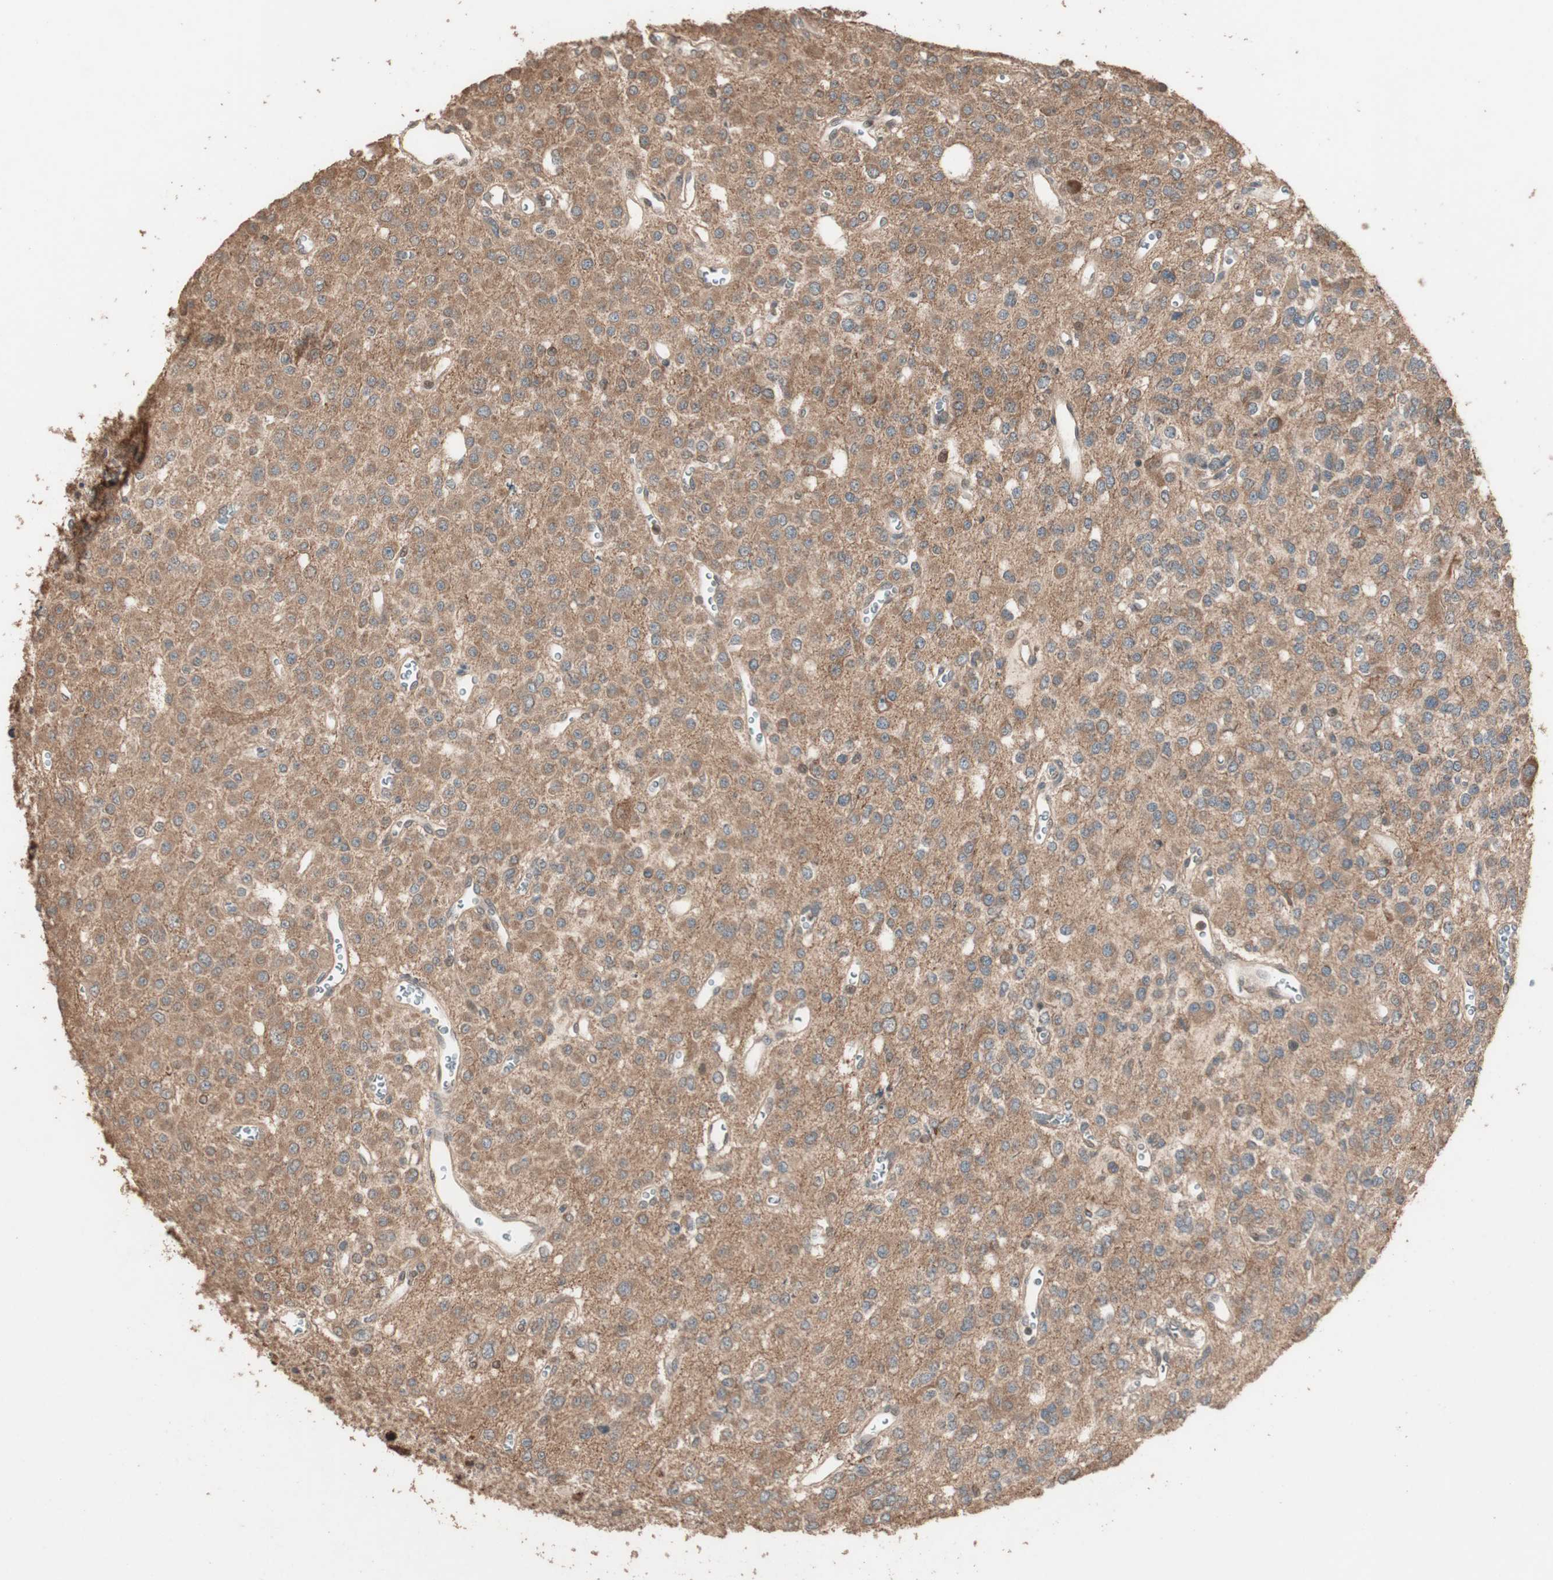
{"staining": {"intensity": "moderate", "quantity": ">75%", "location": "cytoplasmic/membranous"}, "tissue": "glioma", "cell_type": "Tumor cells", "image_type": "cancer", "snomed": [{"axis": "morphology", "description": "Glioma, malignant, Low grade"}, {"axis": "topography", "description": "Brain"}], "caption": "Immunohistochemical staining of human malignant glioma (low-grade) exhibits moderate cytoplasmic/membranous protein expression in approximately >75% of tumor cells.", "gene": "USP20", "patient": {"sex": "male", "age": 38}}